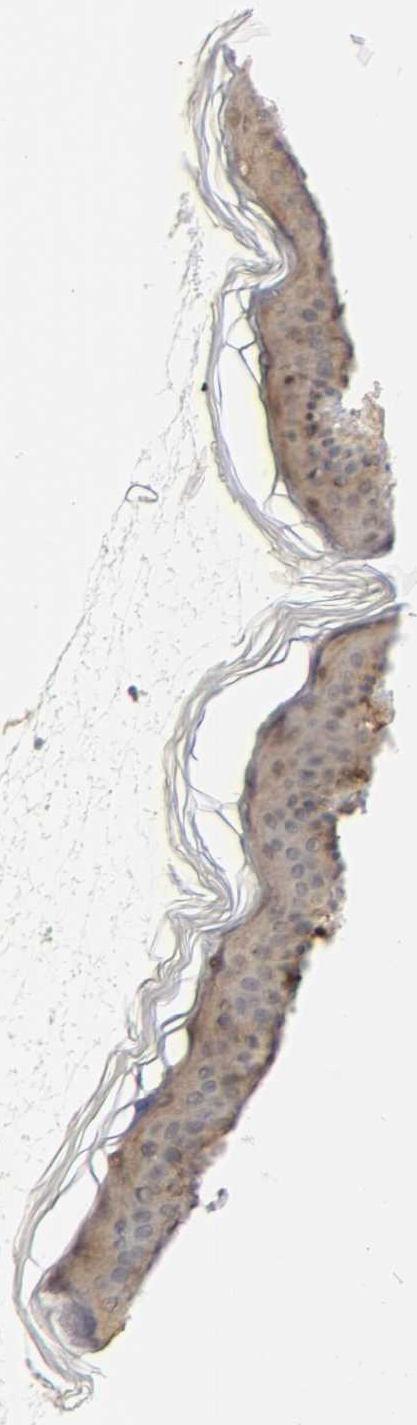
{"staining": {"intensity": "weak", "quantity": ">75%", "location": "cytoplasmic/membranous"}, "tissue": "skin", "cell_type": "Keratinocytes", "image_type": "normal", "snomed": [{"axis": "morphology", "description": "Normal tissue, NOS"}, {"axis": "topography", "description": "Skin"}], "caption": "Immunohistochemistry histopathology image of benign skin: human skin stained using immunohistochemistry (IHC) exhibits low levels of weak protein expression localized specifically in the cytoplasmic/membranous of keratinocytes, appearing as a cytoplasmic/membranous brown color.", "gene": "NDRG2", "patient": {"sex": "female", "age": 4}}